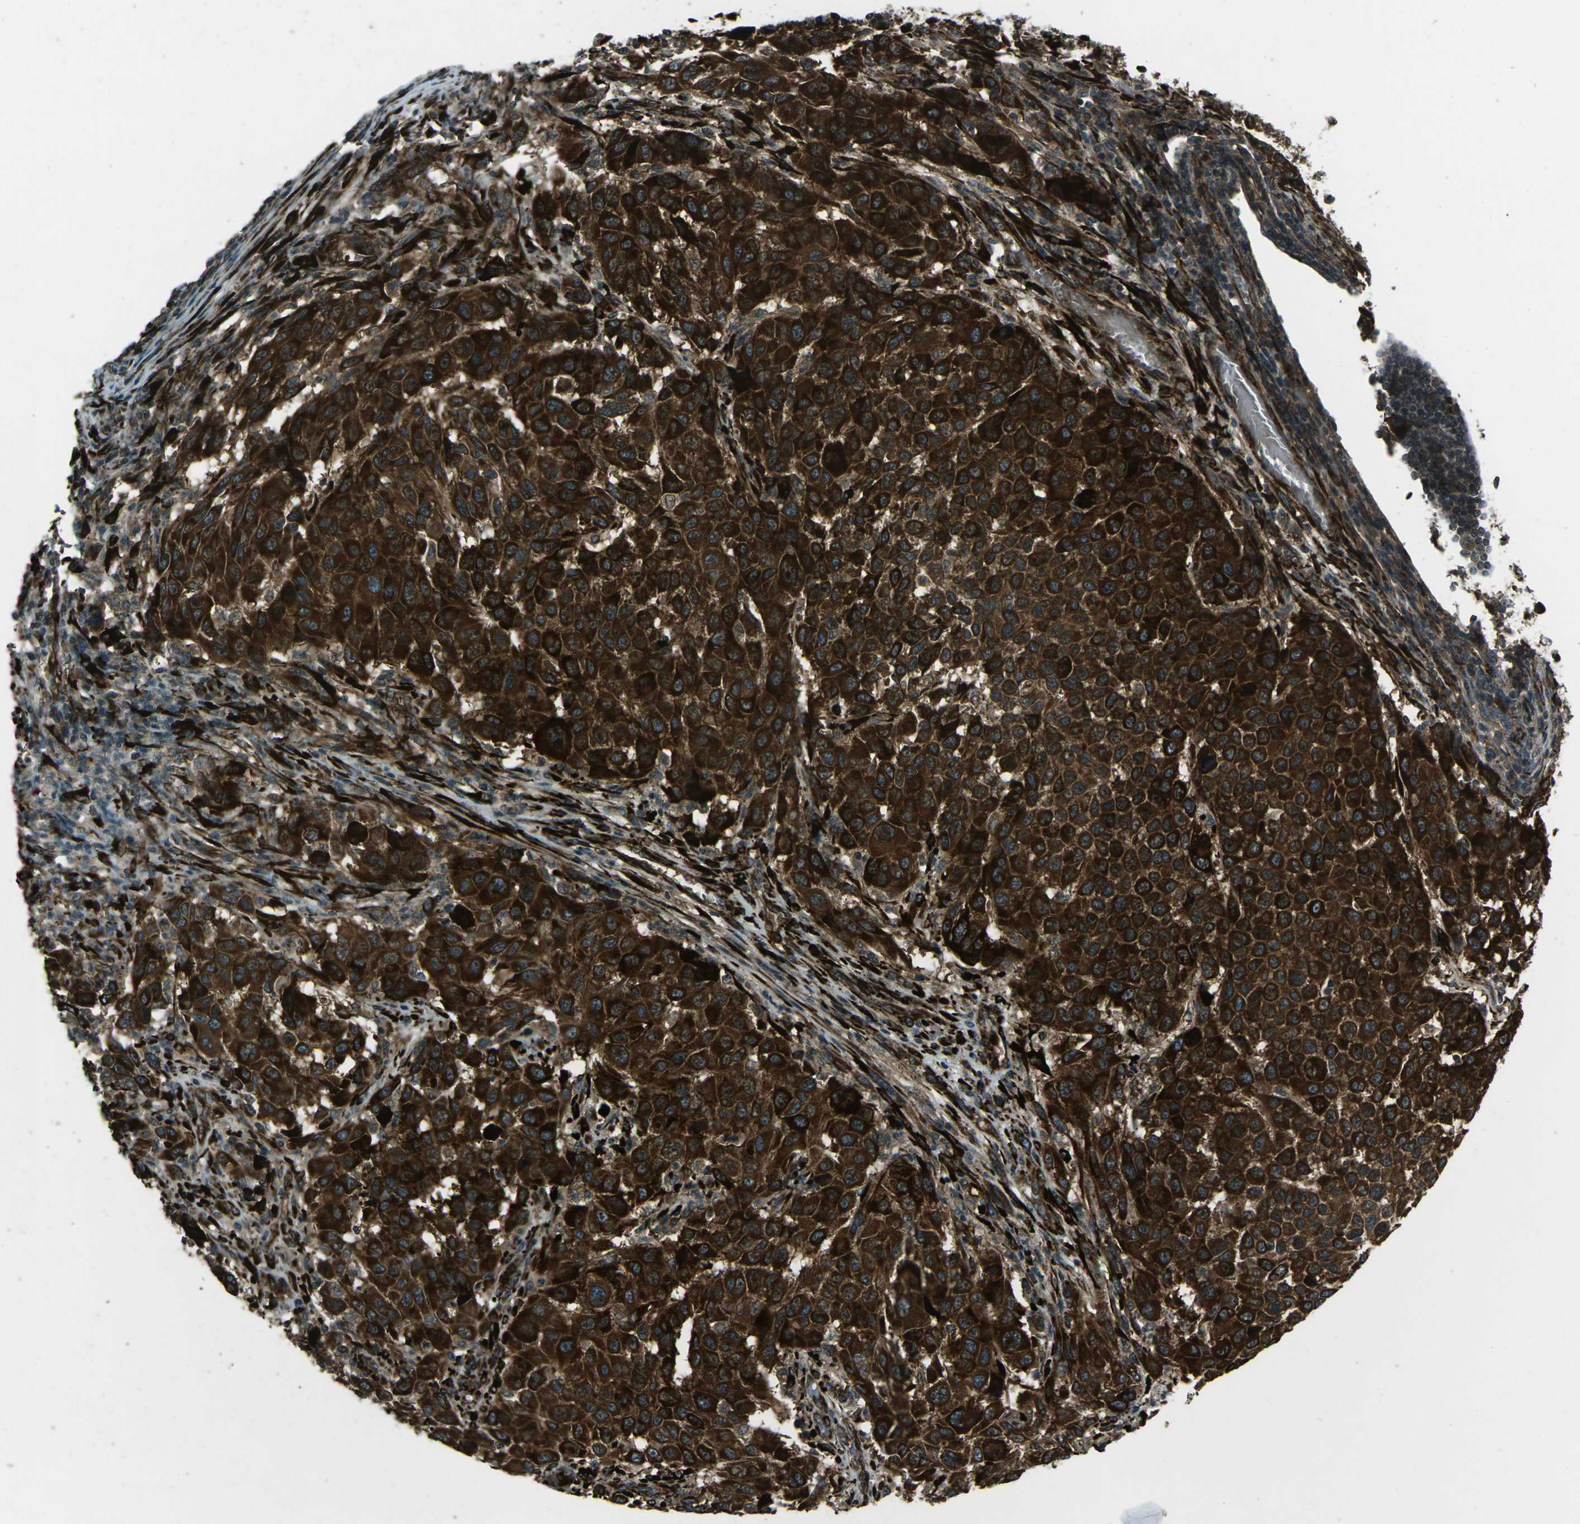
{"staining": {"intensity": "strong", "quantity": ">75%", "location": "cytoplasmic/membranous"}, "tissue": "melanoma", "cell_type": "Tumor cells", "image_type": "cancer", "snomed": [{"axis": "morphology", "description": "Malignant melanoma, Metastatic site"}, {"axis": "topography", "description": "Lymph node"}], "caption": "DAB immunohistochemical staining of melanoma demonstrates strong cytoplasmic/membranous protein staining in about >75% of tumor cells.", "gene": "LSMEM1", "patient": {"sex": "male", "age": 61}}